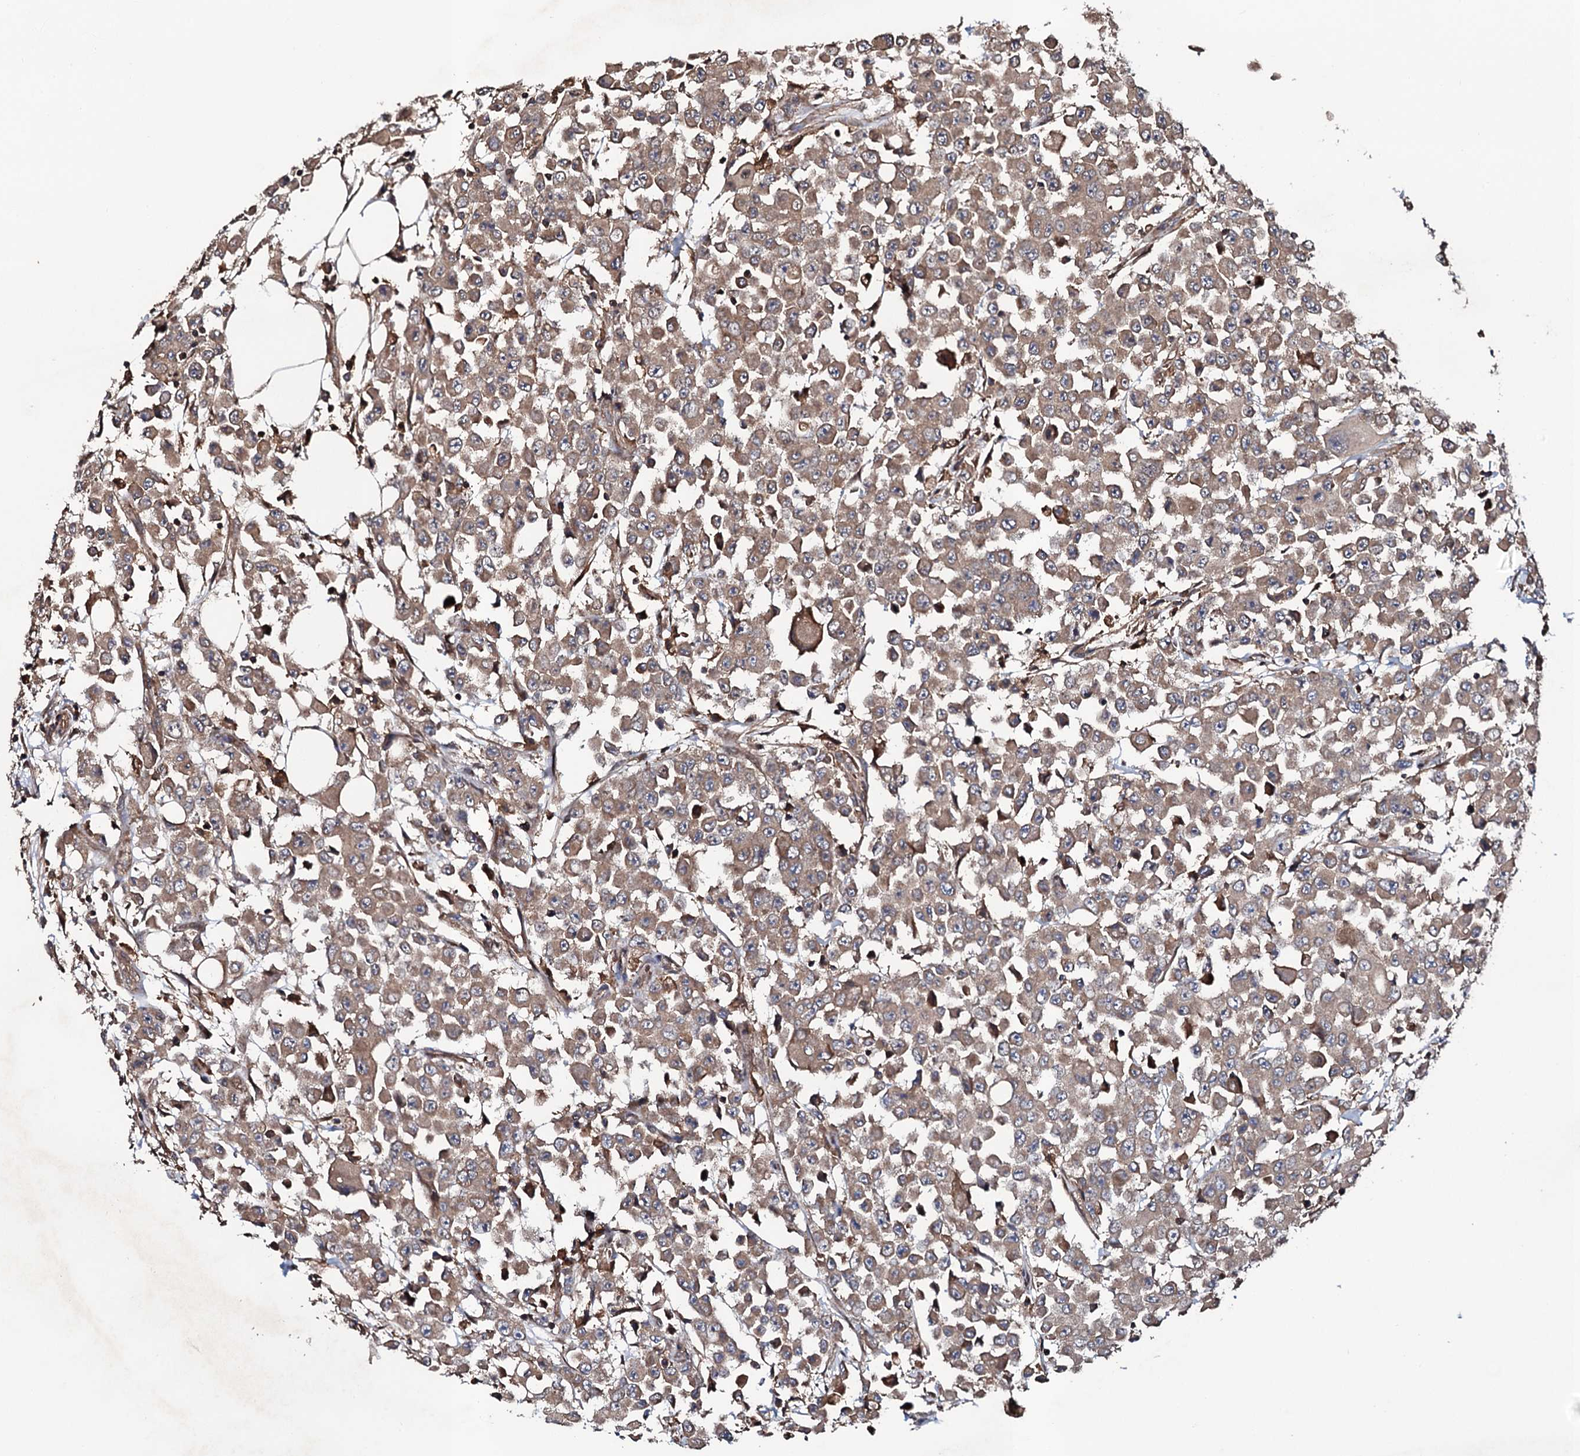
{"staining": {"intensity": "moderate", "quantity": ">75%", "location": "cytoplasmic/membranous"}, "tissue": "colorectal cancer", "cell_type": "Tumor cells", "image_type": "cancer", "snomed": [{"axis": "morphology", "description": "Adenocarcinoma, NOS"}, {"axis": "topography", "description": "Colon"}], "caption": "Protein staining of colorectal adenocarcinoma tissue reveals moderate cytoplasmic/membranous expression in about >75% of tumor cells. The protein is stained brown, and the nuclei are stained in blue (DAB (3,3'-diaminobenzidine) IHC with brightfield microscopy, high magnification).", "gene": "COG6", "patient": {"sex": "male", "age": 51}}